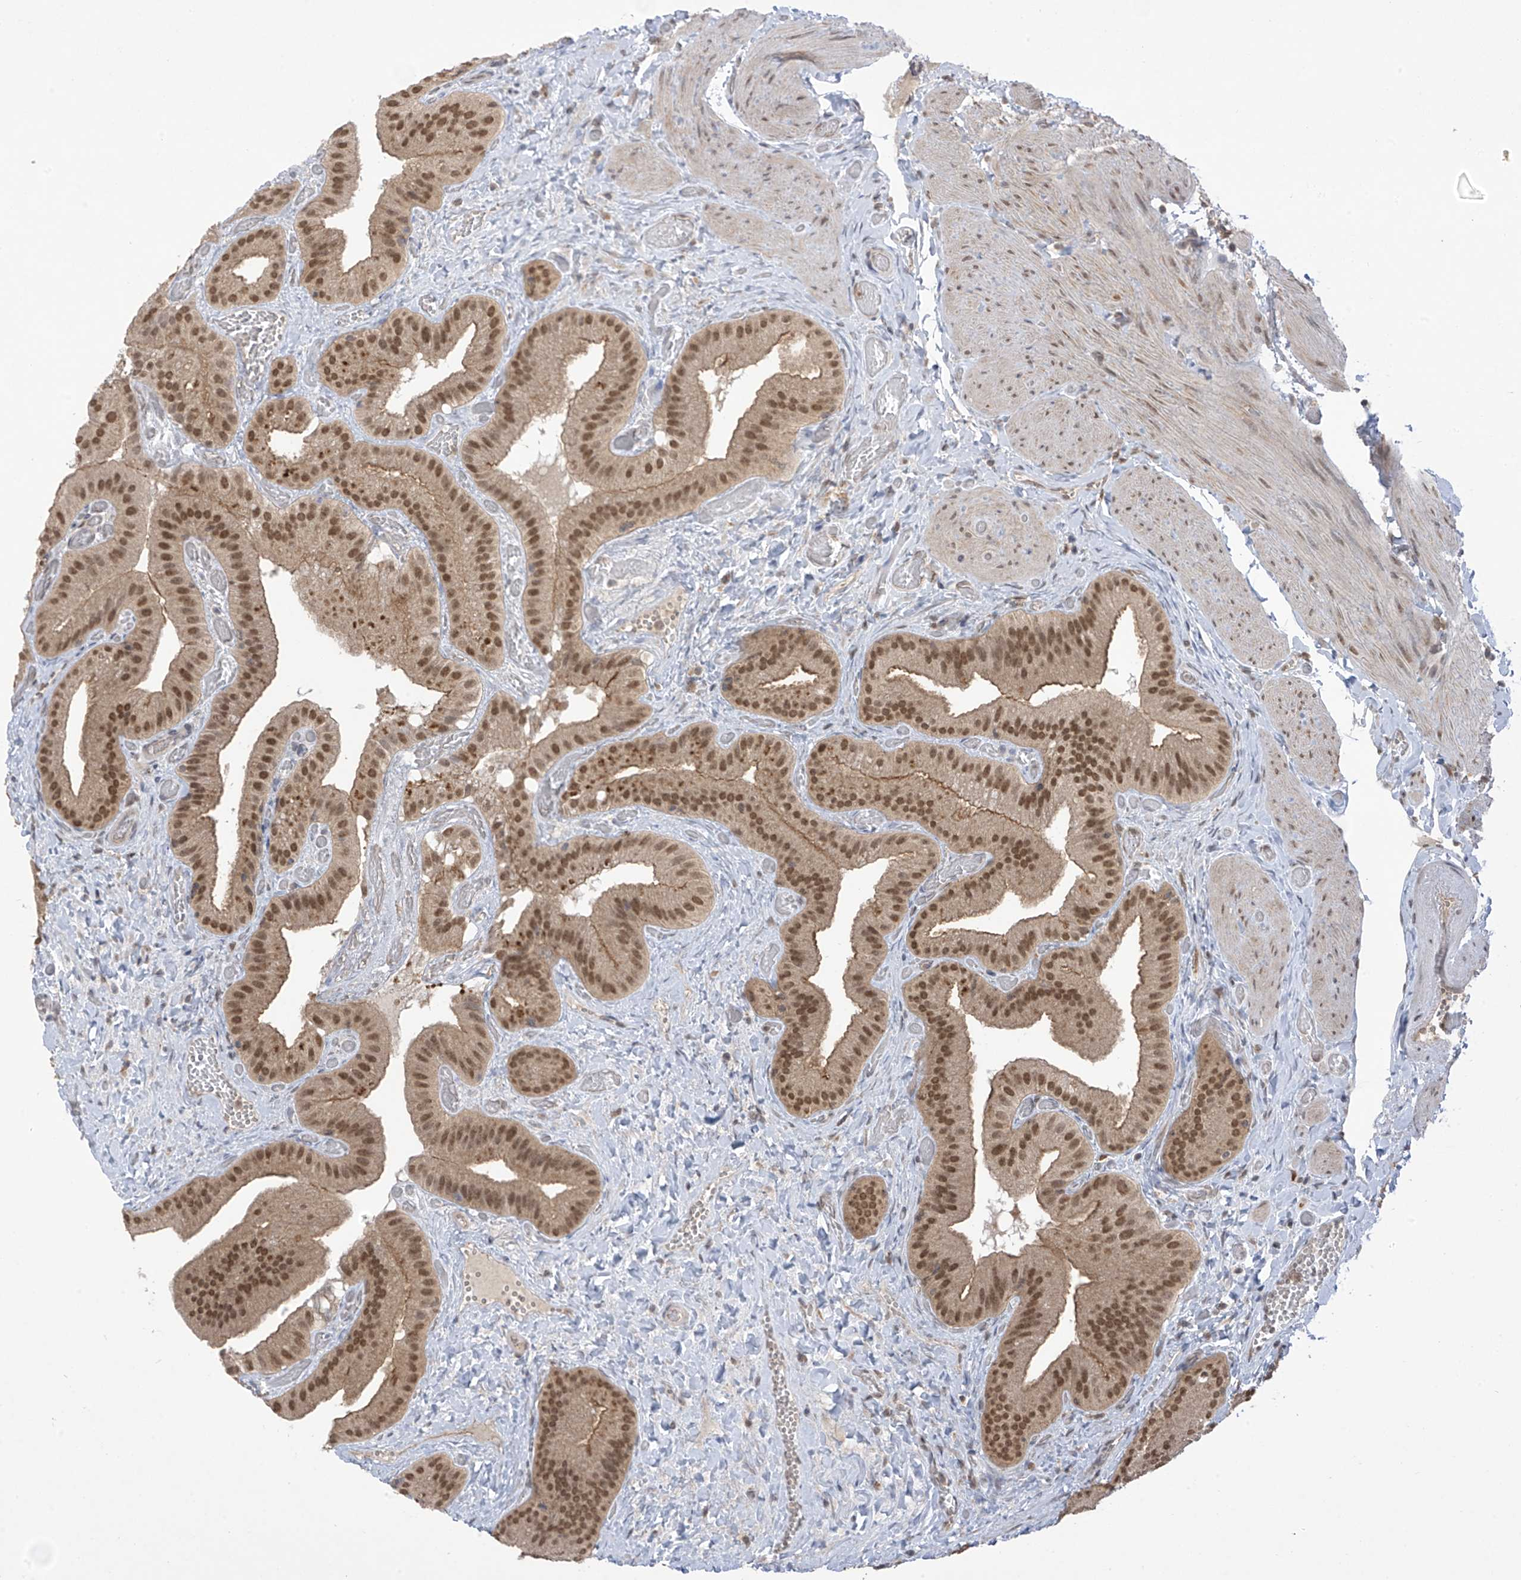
{"staining": {"intensity": "moderate", "quantity": ">75%", "location": "cytoplasmic/membranous,nuclear"}, "tissue": "gallbladder", "cell_type": "Glandular cells", "image_type": "normal", "snomed": [{"axis": "morphology", "description": "Normal tissue, NOS"}, {"axis": "topography", "description": "Gallbladder"}], "caption": "Glandular cells exhibit medium levels of moderate cytoplasmic/membranous,nuclear expression in about >75% of cells in benign human gallbladder.", "gene": "LCOR", "patient": {"sex": "female", "age": 64}}